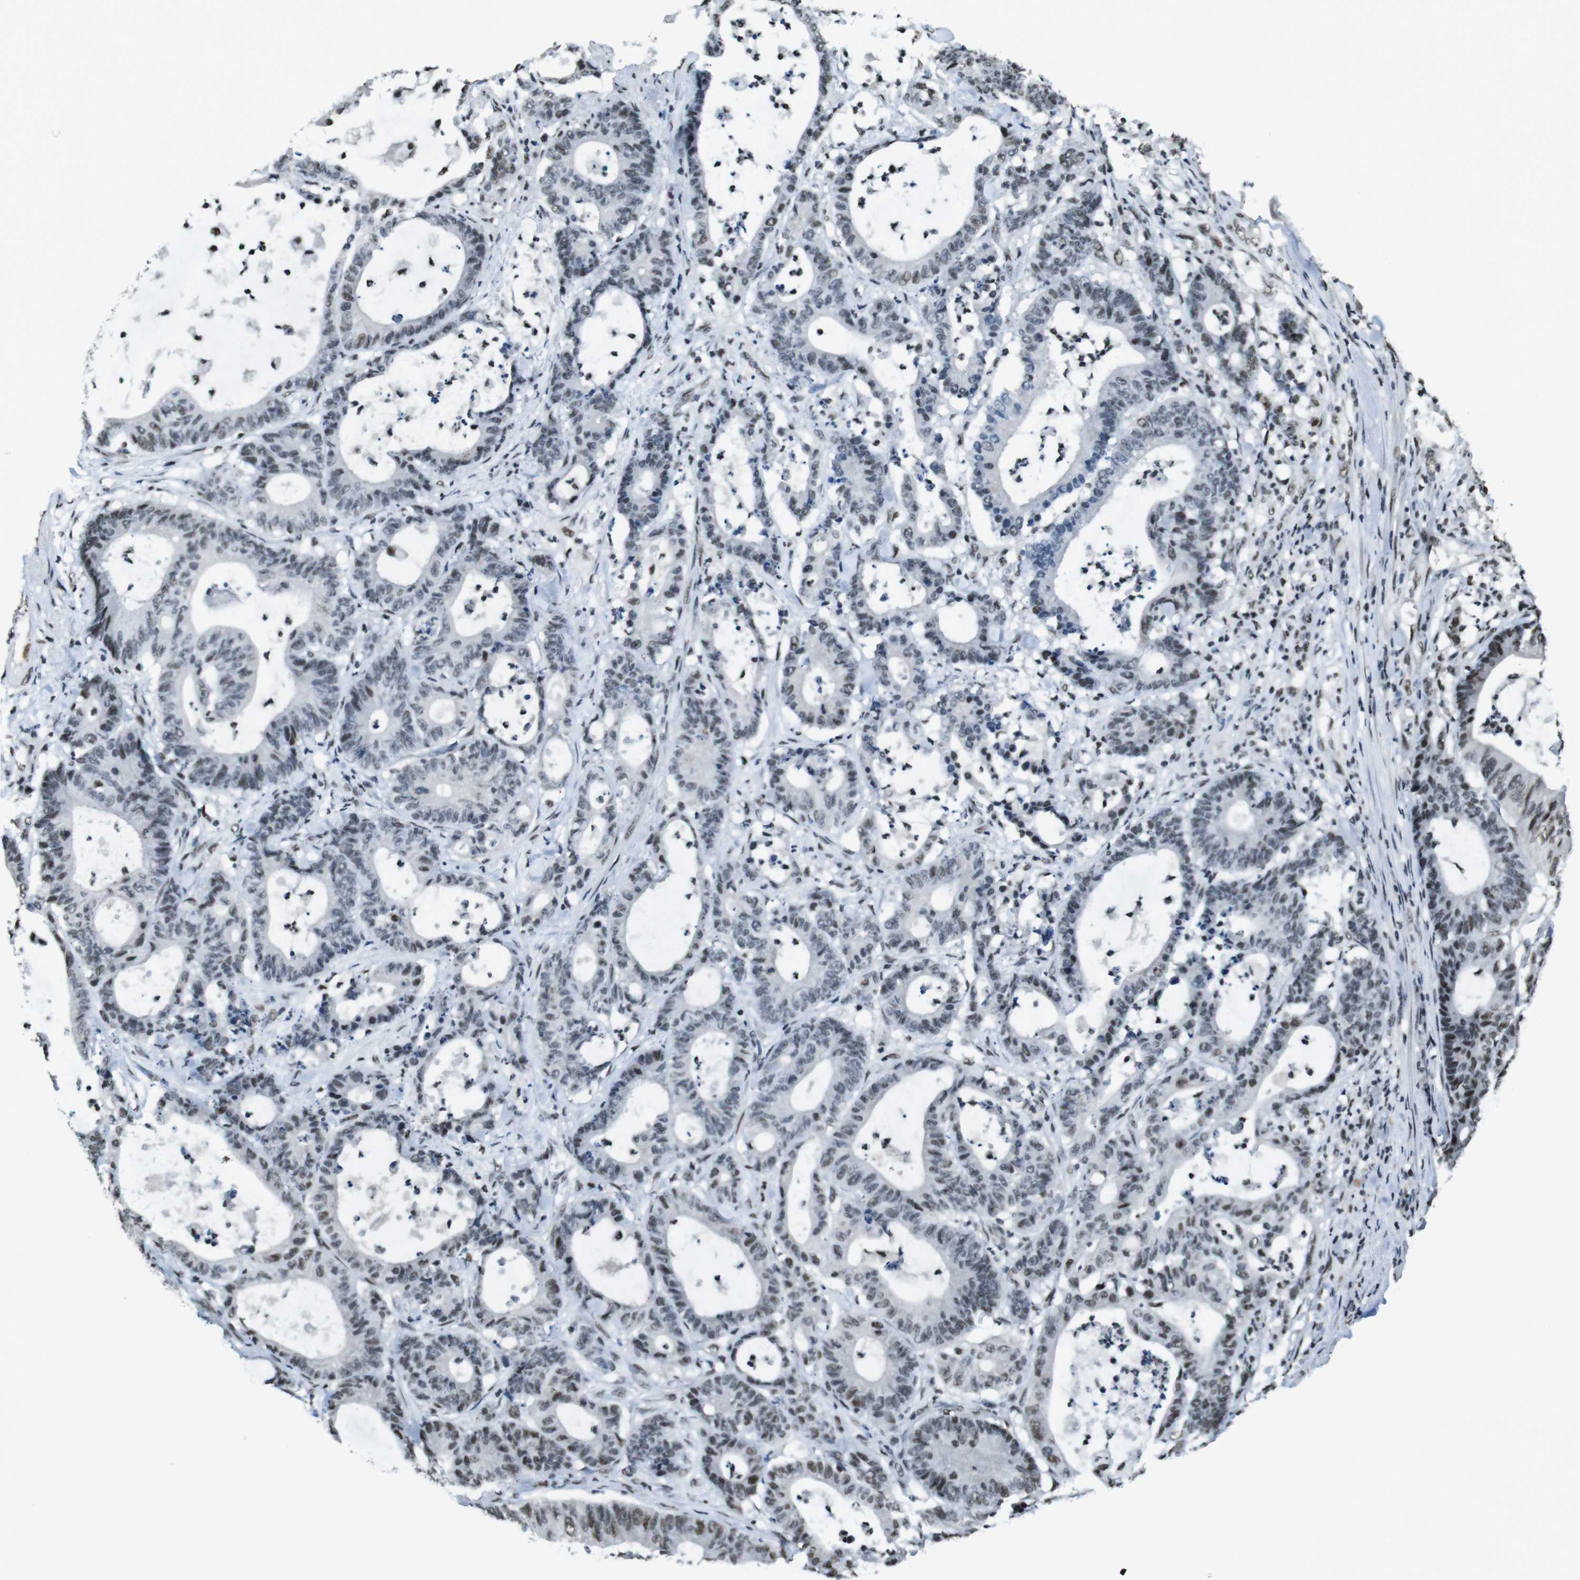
{"staining": {"intensity": "weak", "quantity": "<25%", "location": "nuclear"}, "tissue": "colorectal cancer", "cell_type": "Tumor cells", "image_type": "cancer", "snomed": [{"axis": "morphology", "description": "Adenocarcinoma, NOS"}, {"axis": "topography", "description": "Colon"}], "caption": "This is an IHC histopathology image of colorectal cancer (adenocarcinoma). There is no expression in tumor cells.", "gene": "CSNK2B", "patient": {"sex": "female", "age": 84}}